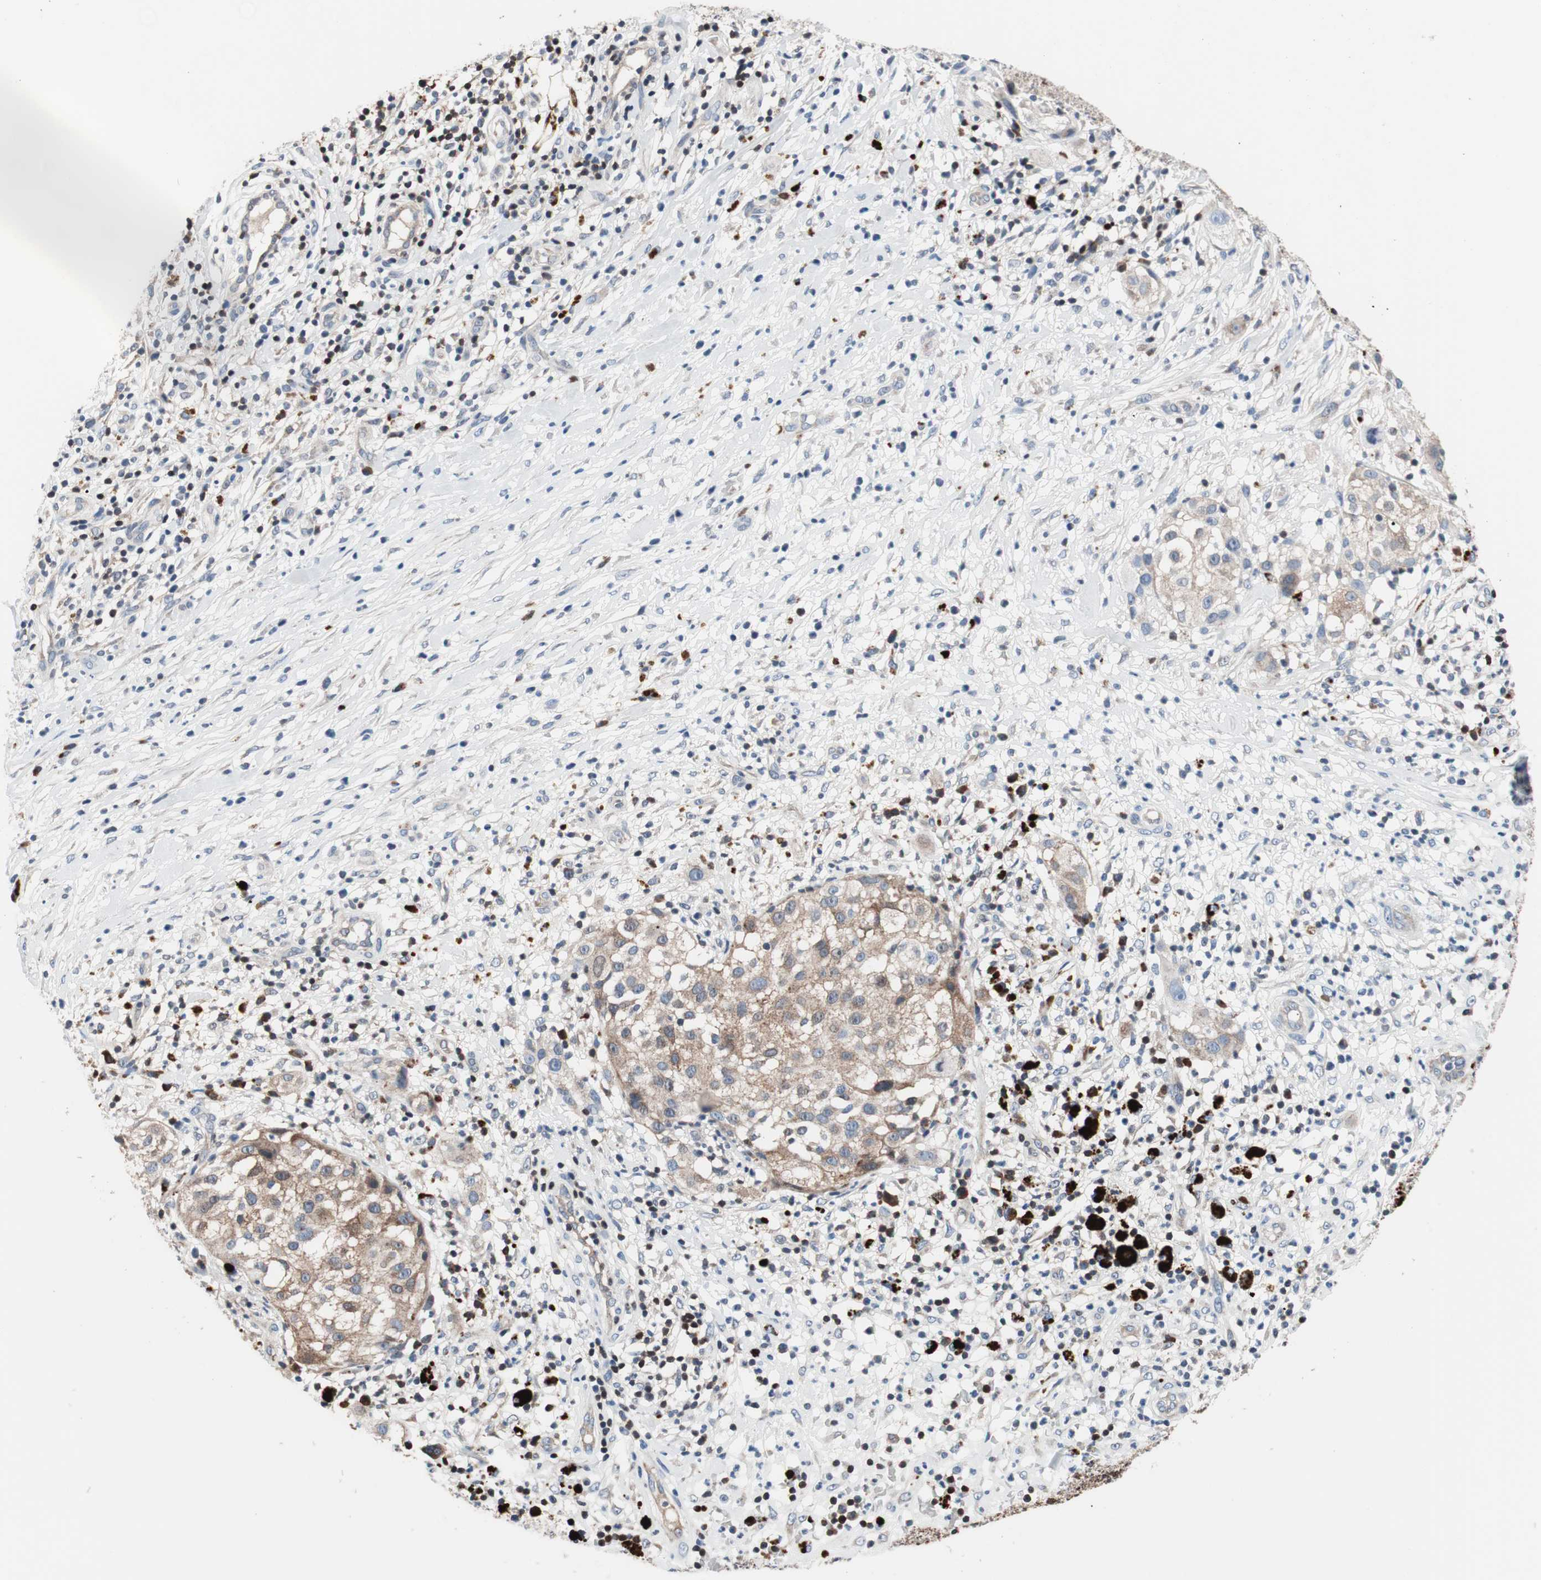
{"staining": {"intensity": "weak", "quantity": ">75%", "location": "cytoplasmic/membranous"}, "tissue": "melanoma", "cell_type": "Tumor cells", "image_type": "cancer", "snomed": [{"axis": "morphology", "description": "Necrosis, NOS"}, {"axis": "morphology", "description": "Malignant melanoma, NOS"}, {"axis": "topography", "description": "Skin"}], "caption": "Immunohistochemical staining of human malignant melanoma exhibits low levels of weak cytoplasmic/membranous expression in about >75% of tumor cells. (Stains: DAB (3,3'-diaminobenzidine) in brown, nuclei in blue, Microscopy: brightfield microscopy at high magnification).", "gene": "PRDX2", "patient": {"sex": "female", "age": 87}}